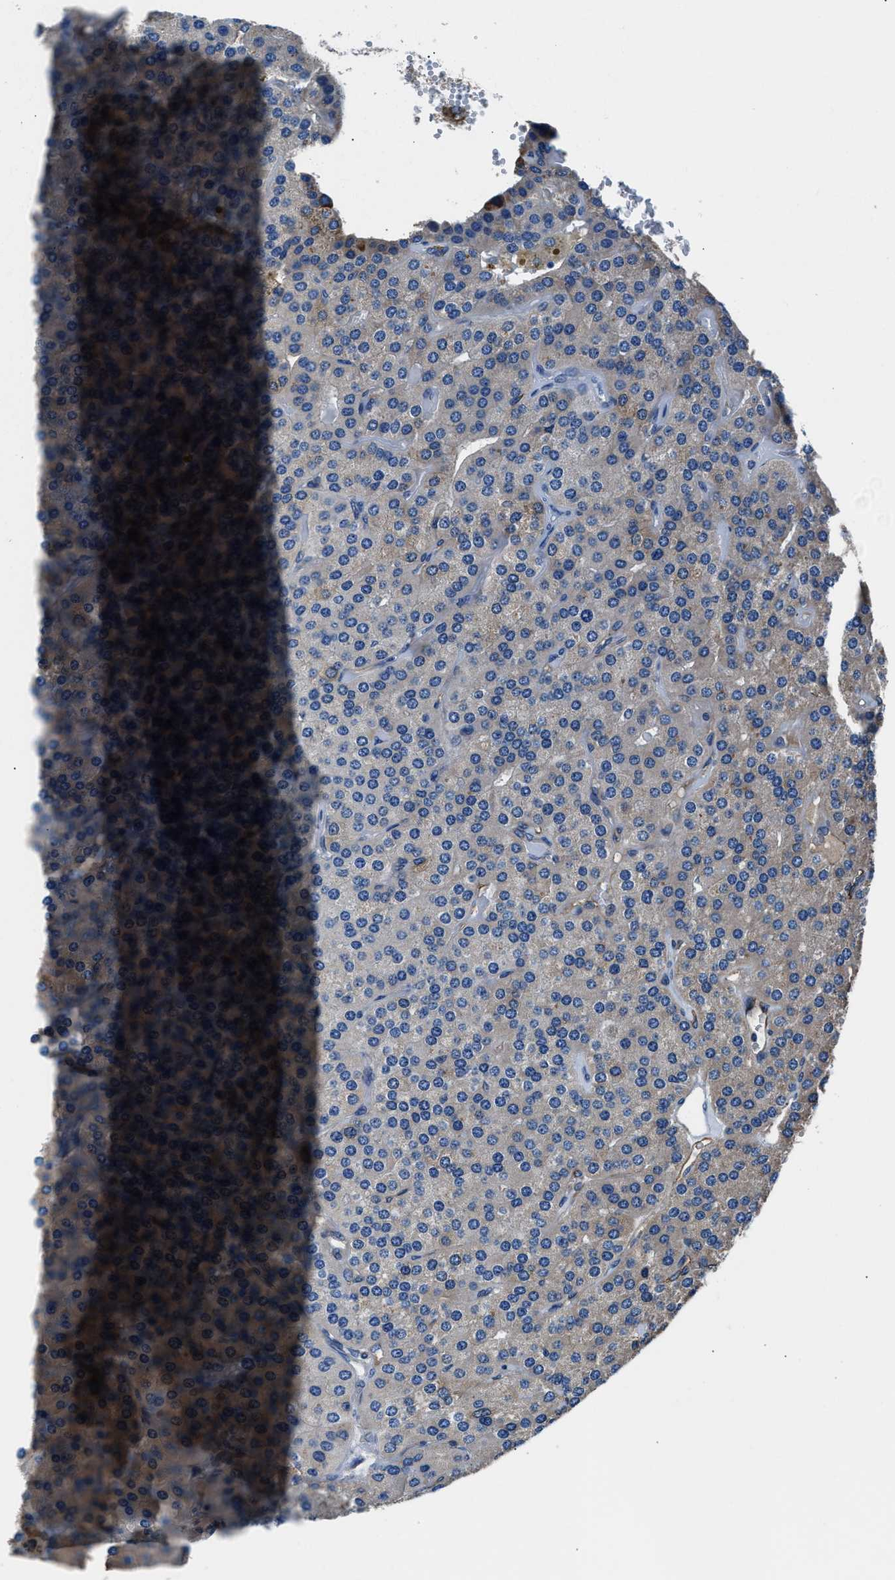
{"staining": {"intensity": "negative", "quantity": "none", "location": "none"}, "tissue": "parathyroid gland", "cell_type": "Glandular cells", "image_type": "normal", "snomed": [{"axis": "morphology", "description": "Normal tissue, NOS"}, {"axis": "morphology", "description": "Adenoma, NOS"}, {"axis": "topography", "description": "Parathyroid gland"}], "caption": "An immunohistochemistry histopathology image of benign parathyroid gland is shown. There is no staining in glandular cells of parathyroid gland.", "gene": "PRTFDC1", "patient": {"sex": "female", "age": 86}}